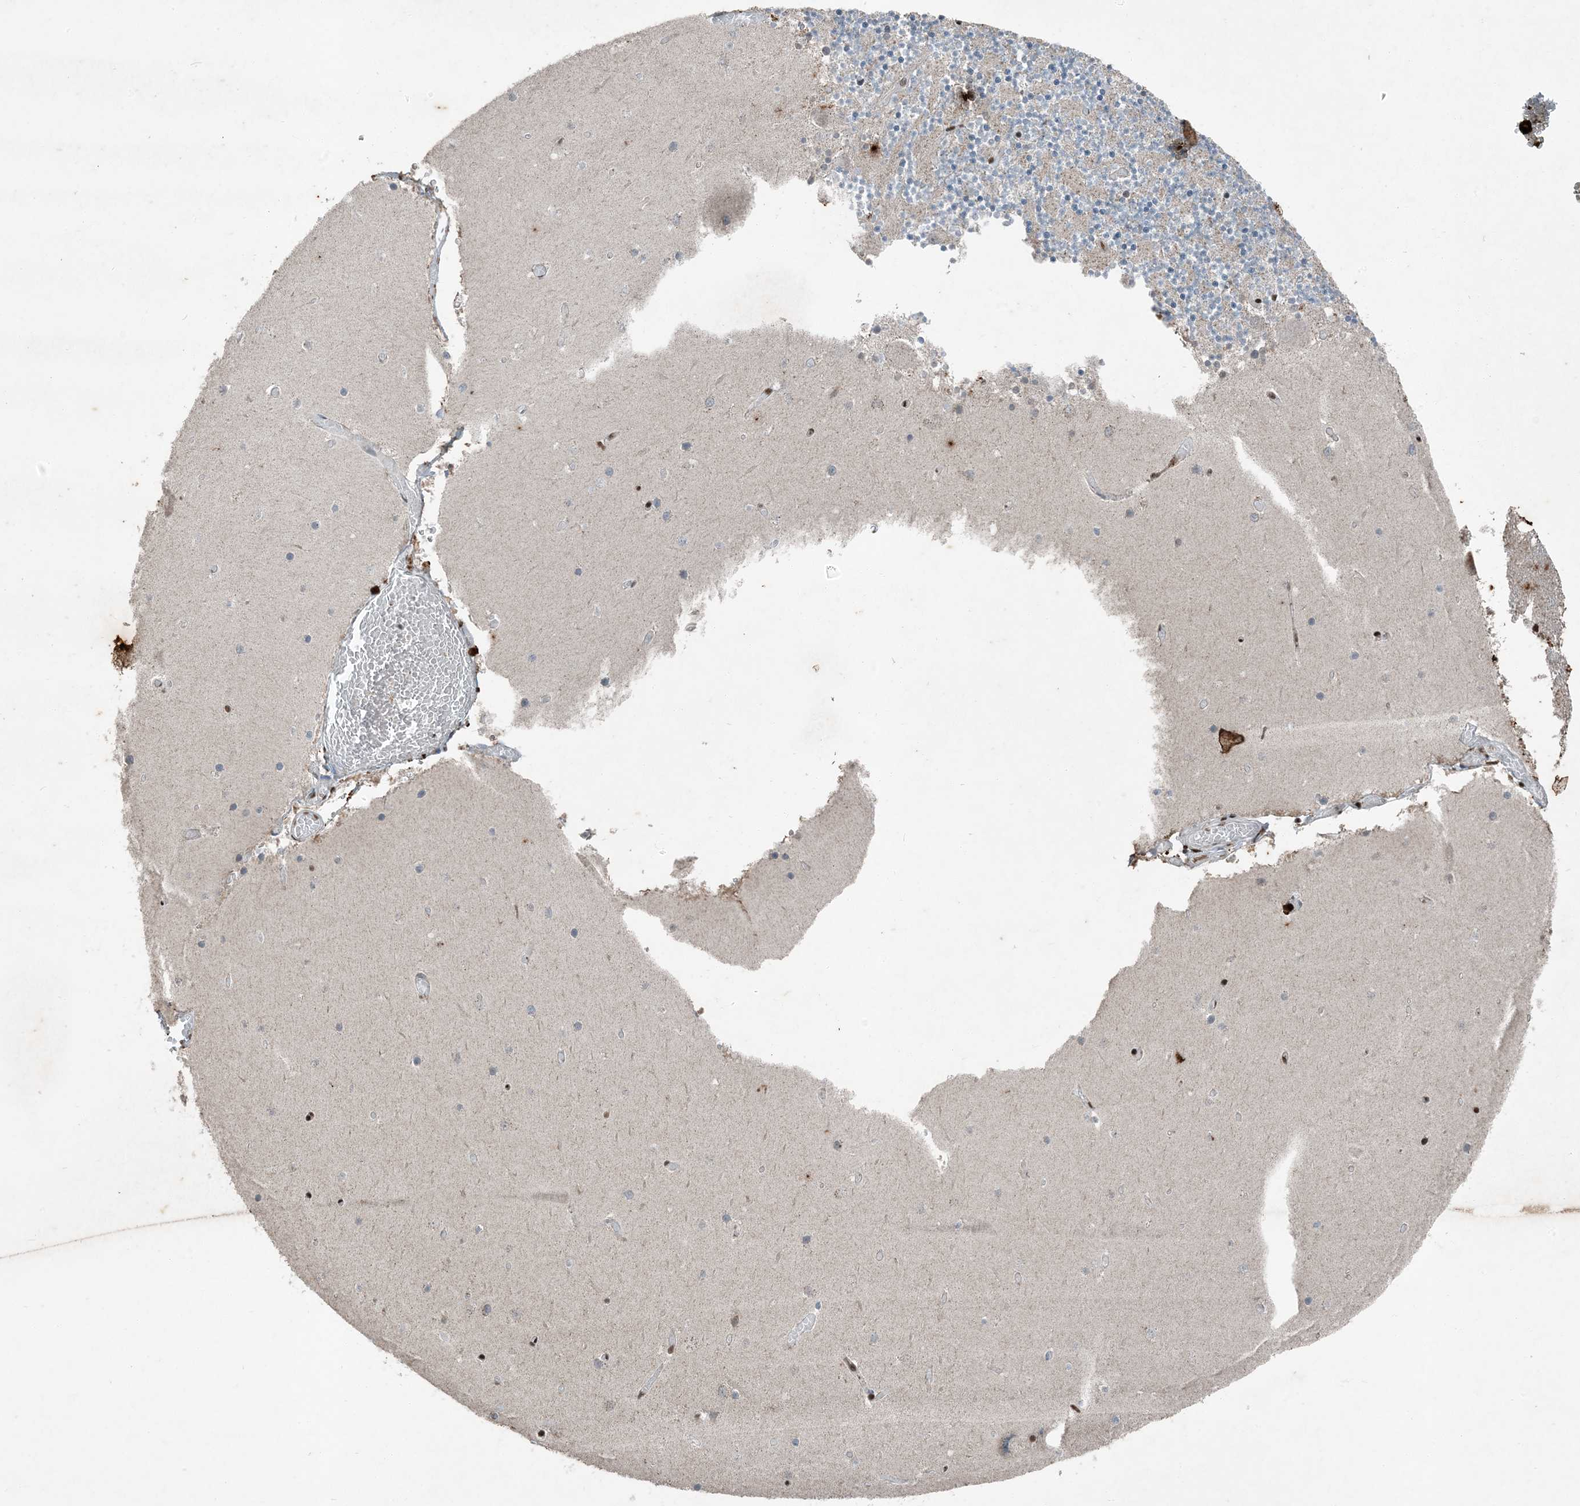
{"staining": {"intensity": "weak", "quantity": "25%-75%", "location": "cytoplasmic/membranous,nuclear"}, "tissue": "cerebellum", "cell_type": "Cells in granular layer", "image_type": "normal", "snomed": [{"axis": "morphology", "description": "Normal tissue, NOS"}, {"axis": "topography", "description": "Cerebellum"}], "caption": "This photomicrograph exhibits normal cerebellum stained with immunohistochemistry to label a protein in brown. The cytoplasmic/membranous,nuclear of cells in granular layer show weak positivity for the protein. Nuclei are counter-stained blue.", "gene": "TADA2B", "patient": {"sex": "female", "age": 28}}